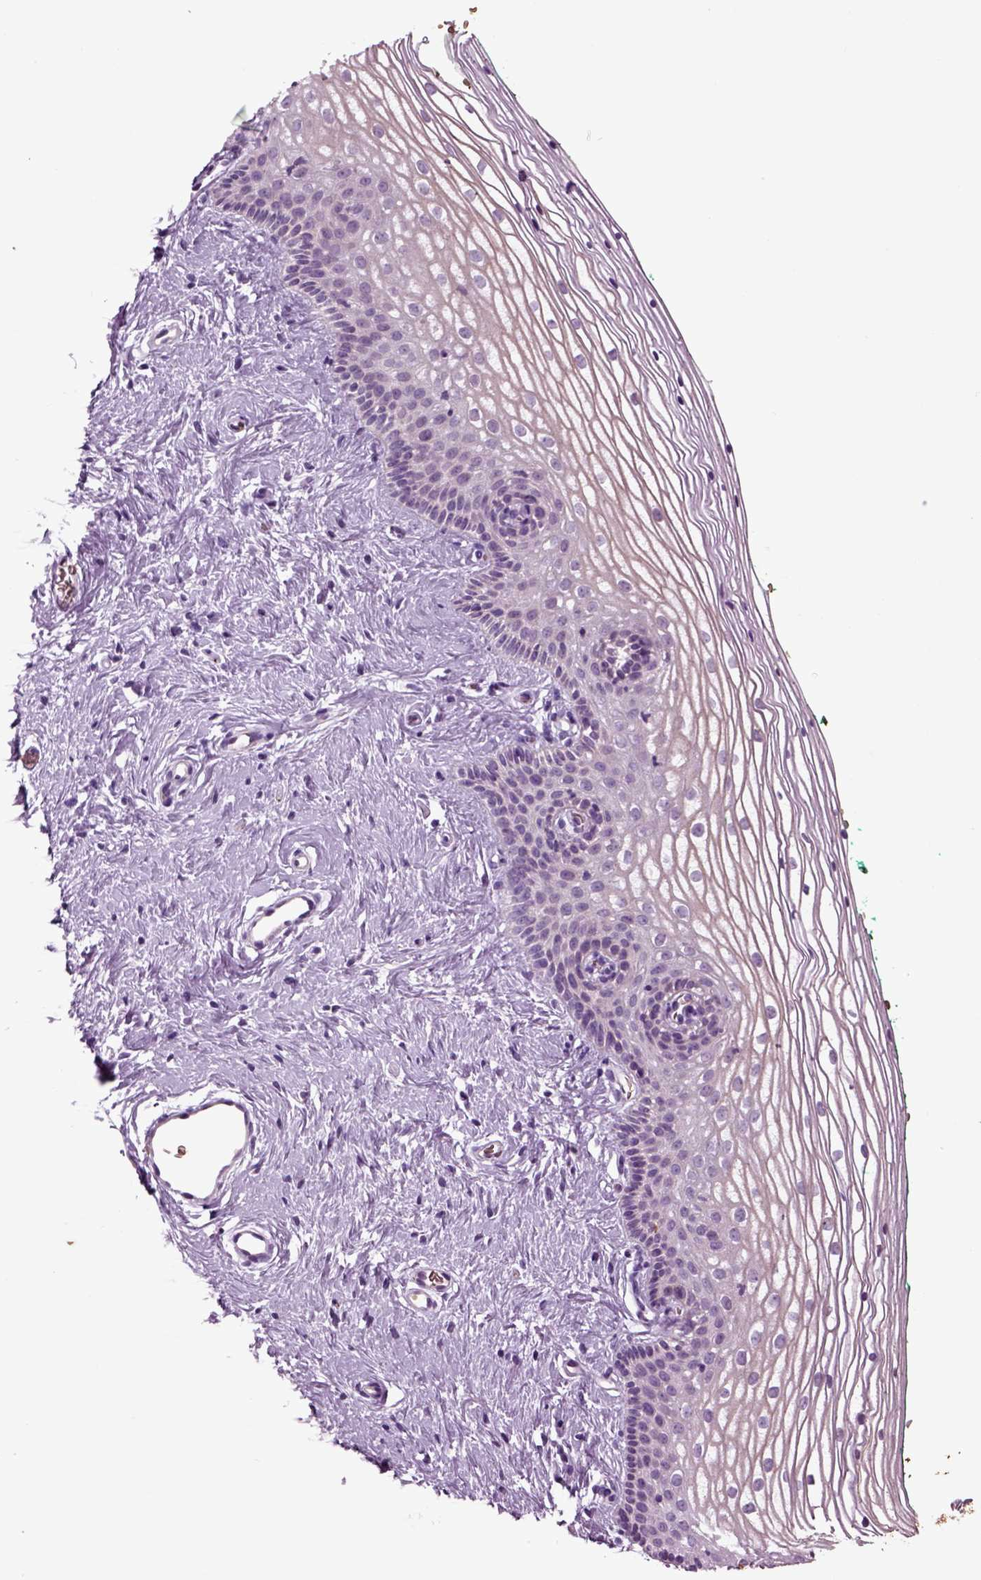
{"staining": {"intensity": "negative", "quantity": "none", "location": "none"}, "tissue": "vagina", "cell_type": "Squamous epithelial cells", "image_type": "normal", "snomed": [{"axis": "morphology", "description": "Normal tissue, NOS"}, {"axis": "topography", "description": "Vagina"}], "caption": "Histopathology image shows no significant protein positivity in squamous epithelial cells of normal vagina. The staining is performed using DAB (3,3'-diaminobenzidine) brown chromogen with nuclei counter-stained in using hematoxylin.", "gene": "CHGB", "patient": {"sex": "female", "age": 36}}